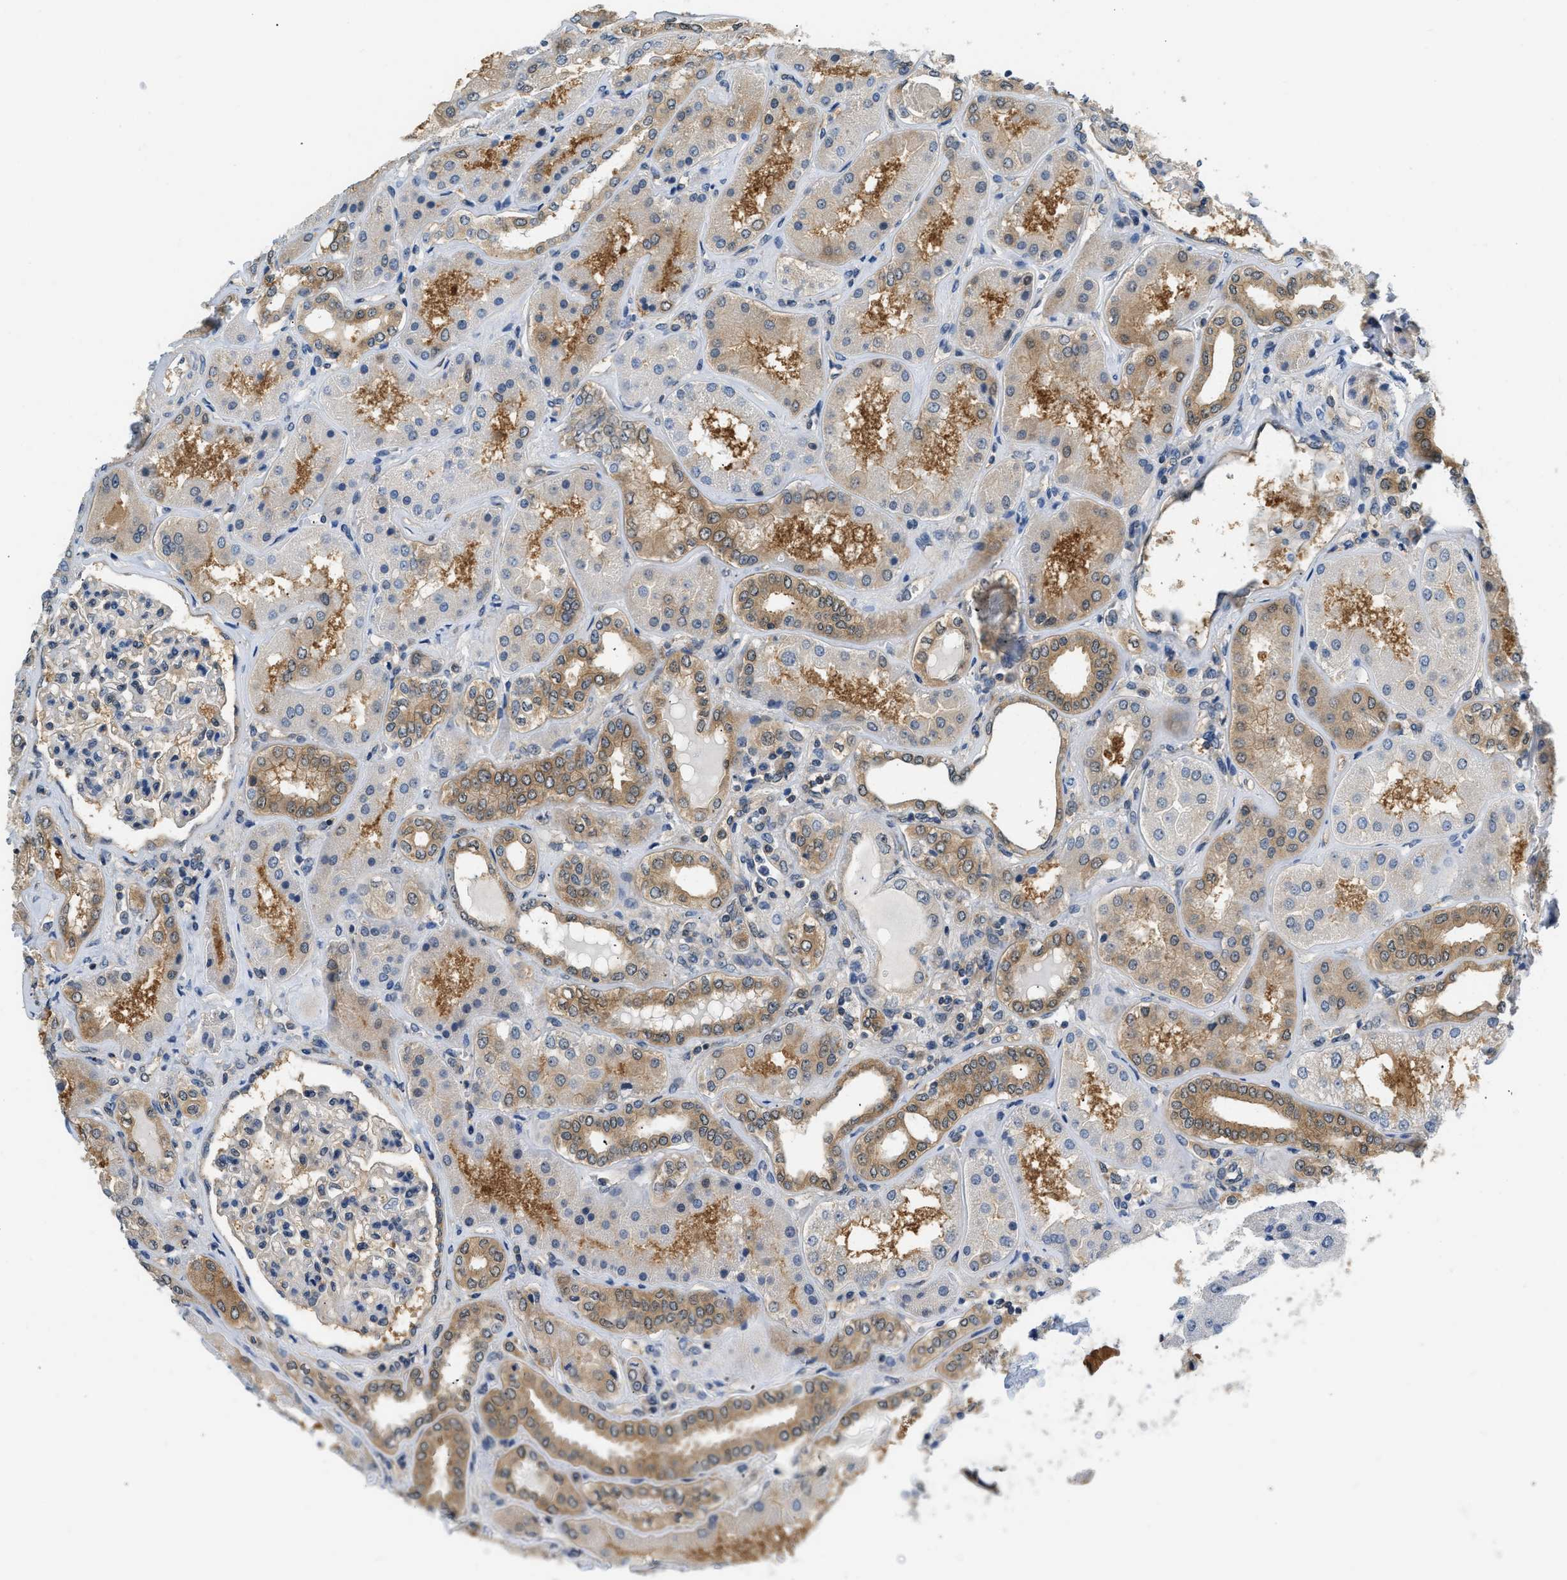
{"staining": {"intensity": "negative", "quantity": "none", "location": "none"}, "tissue": "kidney", "cell_type": "Cells in glomeruli", "image_type": "normal", "snomed": [{"axis": "morphology", "description": "Normal tissue, NOS"}, {"axis": "topography", "description": "Kidney"}], "caption": "Unremarkable kidney was stained to show a protein in brown. There is no significant staining in cells in glomeruli. (Stains: DAB (3,3'-diaminobenzidine) IHC with hematoxylin counter stain, Microscopy: brightfield microscopy at high magnification).", "gene": "EIF4EBP2", "patient": {"sex": "female", "age": 56}}